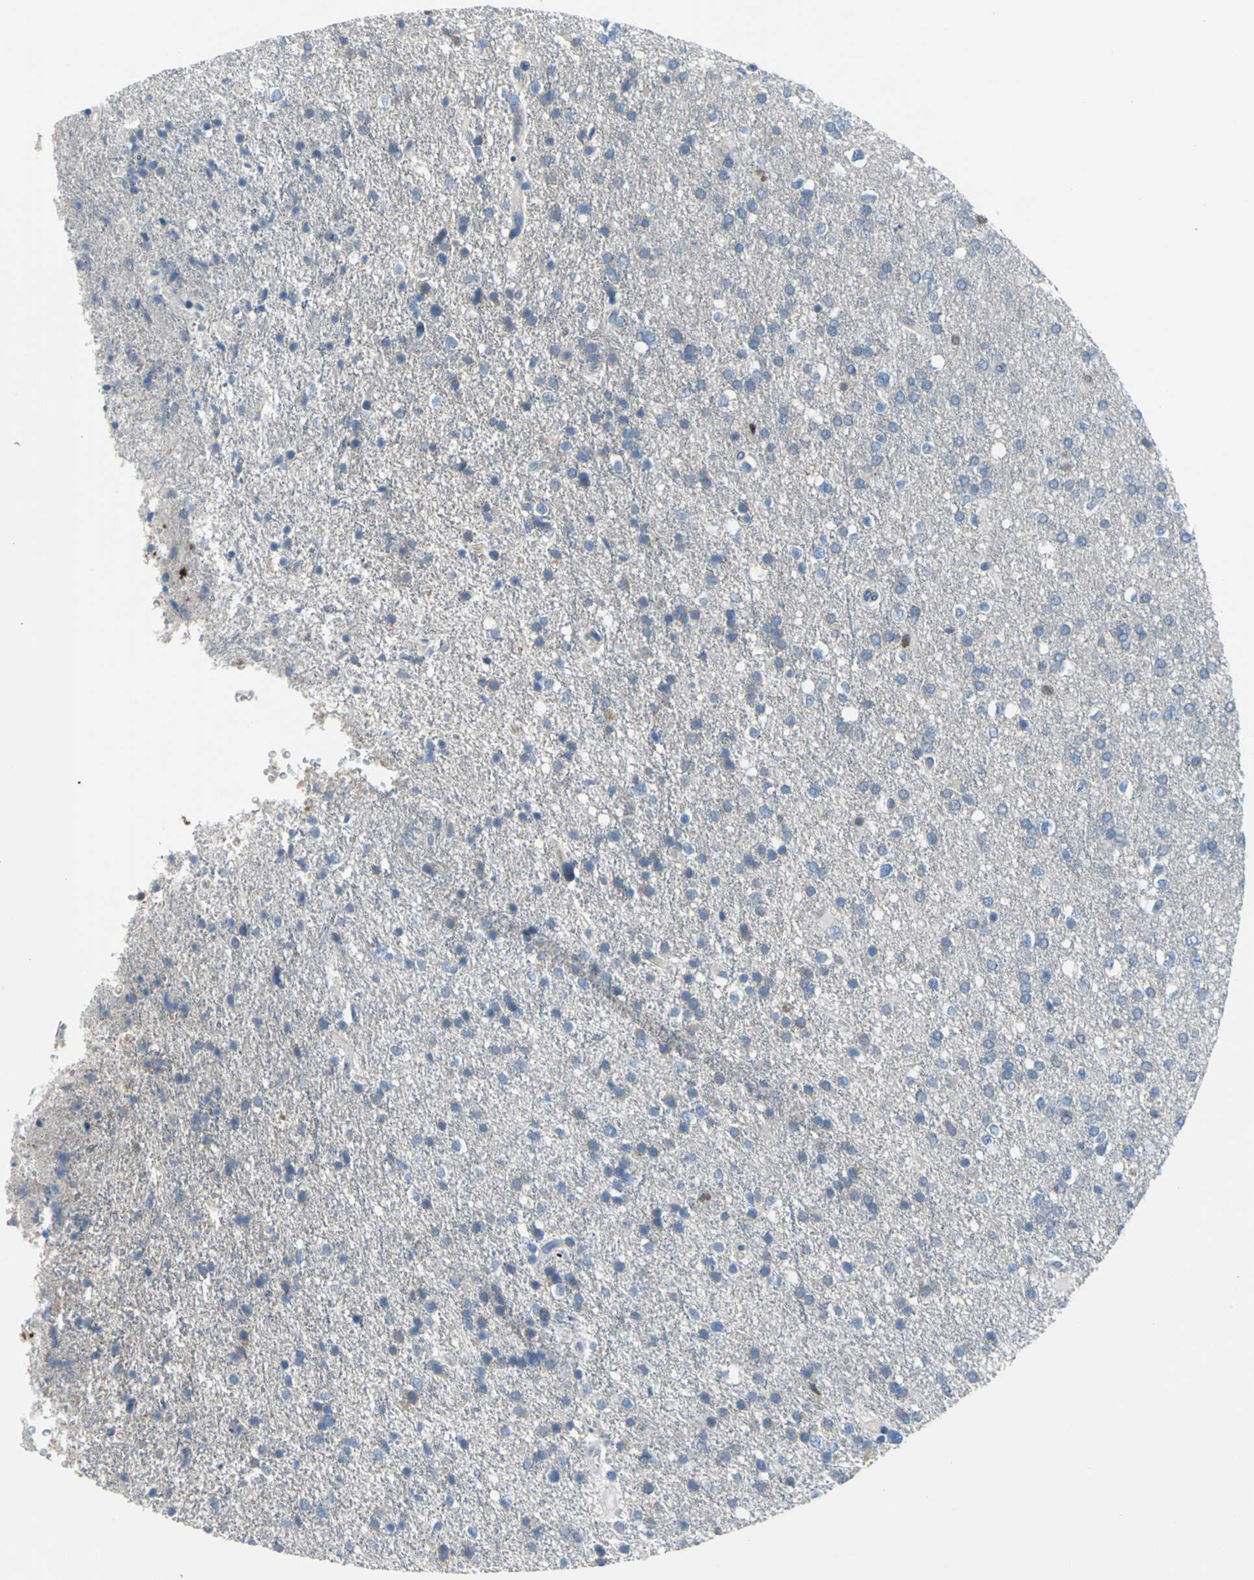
{"staining": {"intensity": "moderate", "quantity": "<25%", "location": "cytoplasmic/membranous"}, "tissue": "glioma", "cell_type": "Tumor cells", "image_type": "cancer", "snomed": [{"axis": "morphology", "description": "Glioma, malignant, High grade"}, {"axis": "topography", "description": "Brain"}], "caption": "Immunohistochemical staining of malignant glioma (high-grade) demonstrates low levels of moderate cytoplasmic/membranous positivity in about <25% of tumor cells.", "gene": "SELP", "patient": {"sex": "male", "age": 33}}